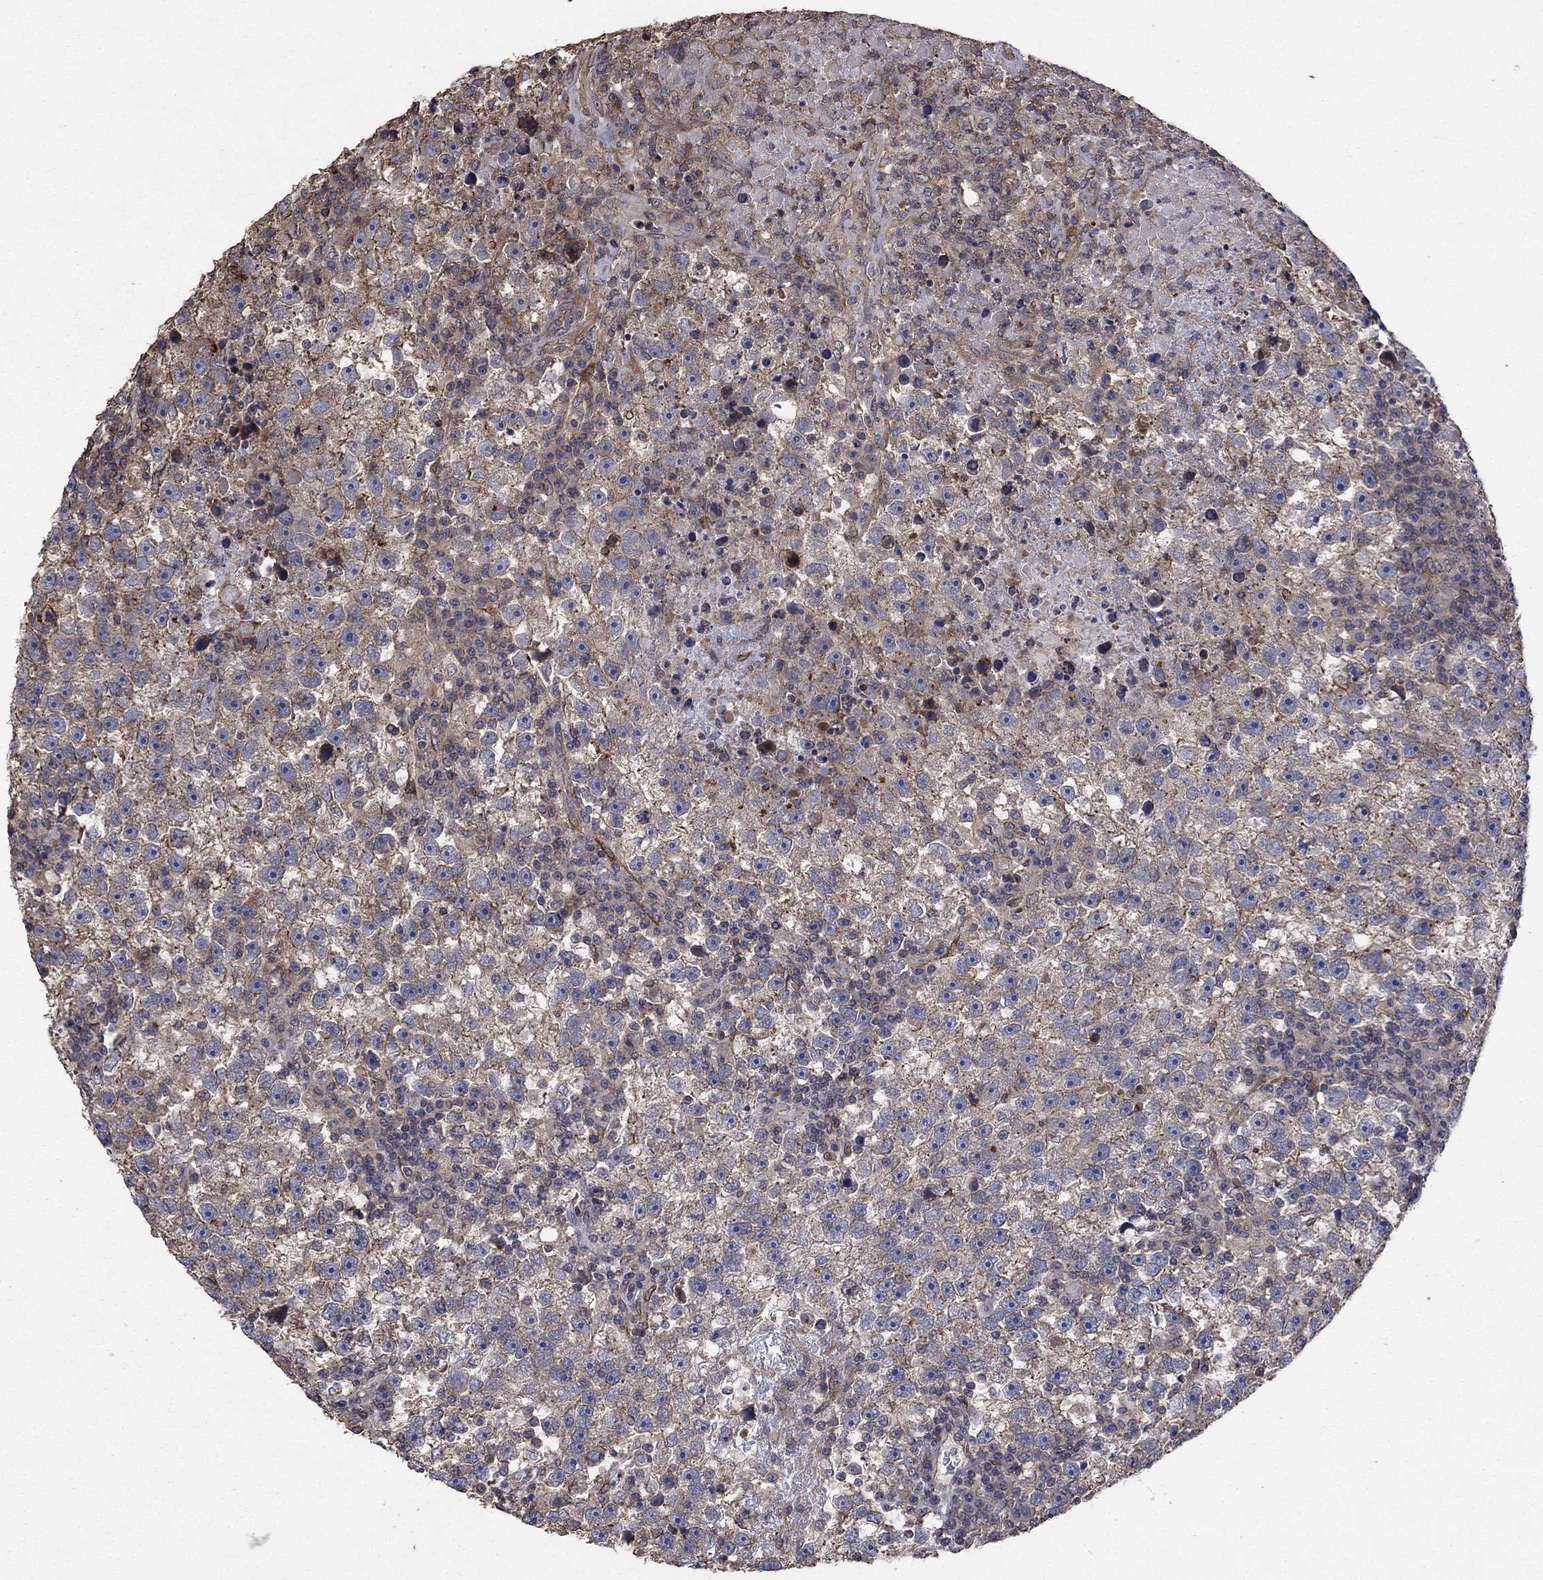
{"staining": {"intensity": "moderate", "quantity": "25%-75%", "location": "cytoplasmic/membranous"}, "tissue": "testis cancer", "cell_type": "Tumor cells", "image_type": "cancer", "snomed": [{"axis": "morphology", "description": "Seminoma, NOS"}, {"axis": "topography", "description": "Testis"}], "caption": "The histopathology image exhibits immunohistochemical staining of testis cancer. There is moderate cytoplasmic/membranous positivity is seen in approximately 25%-75% of tumor cells. (DAB IHC with brightfield microscopy, high magnification).", "gene": "PDE3A", "patient": {"sex": "male", "age": 47}}